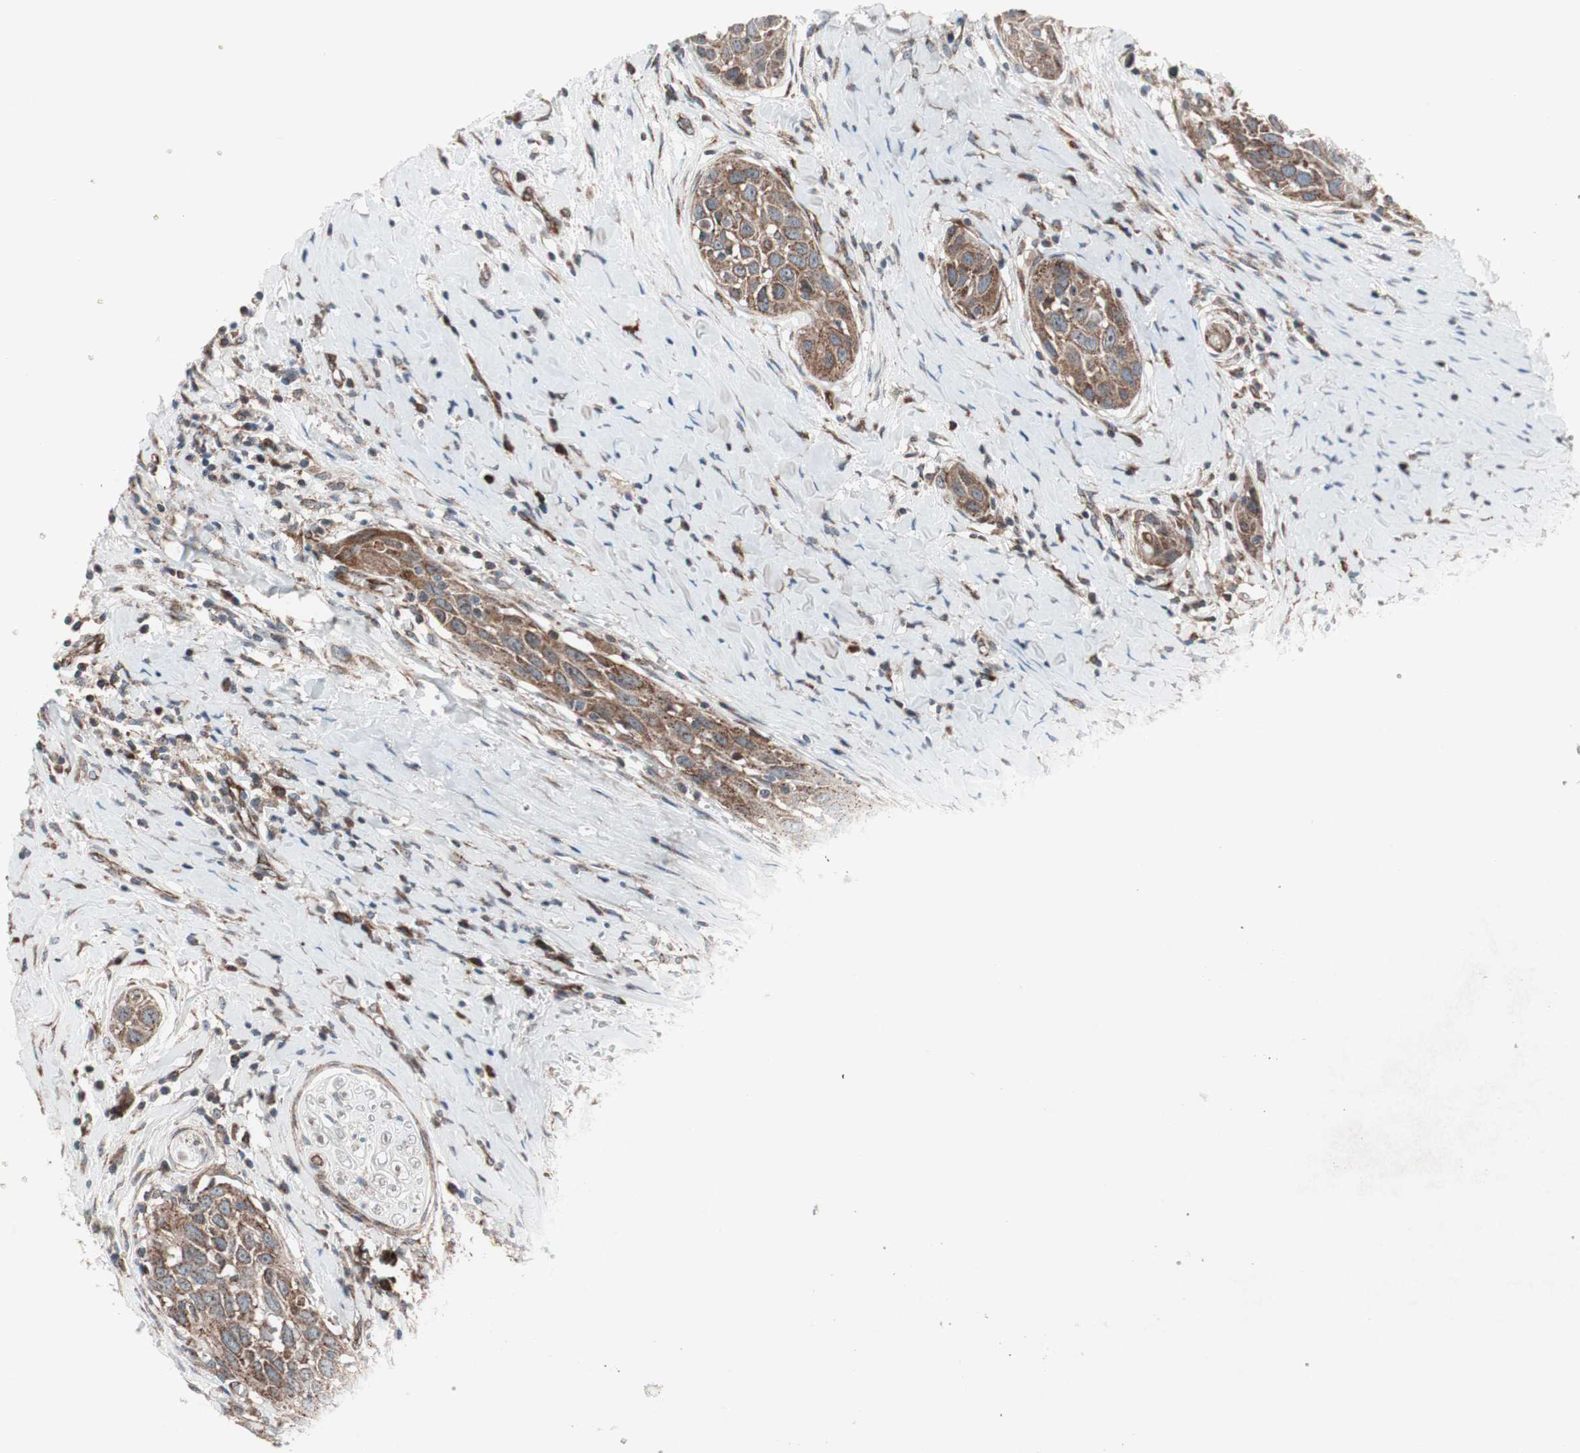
{"staining": {"intensity": "strong", "quantity": ">75%", "location": "cytoplasmic/membranous"}, "tissue": "head and neck cancer", "cell_type": "Tumor cells", "image_type": "cancer", "snomed": [{"axis": "morphology", "description": "Normal tissue, NOS"}, {"axis": "morphology", "description": "Squamous cell carcinoma, NOS"}, {"axis": "topography", "description": "Oral tissue"}, {"axis": "topography", "description": "Head-Neck"}], "caption": "Strong cytoplasmic/membranous positivity for a protein is appreciated in about >75% of tumor cells of squamous cell carcinoma (head and neck) using IHC.", "gene": "CCL14", "patient": {"sex": "female", "age": 50}}